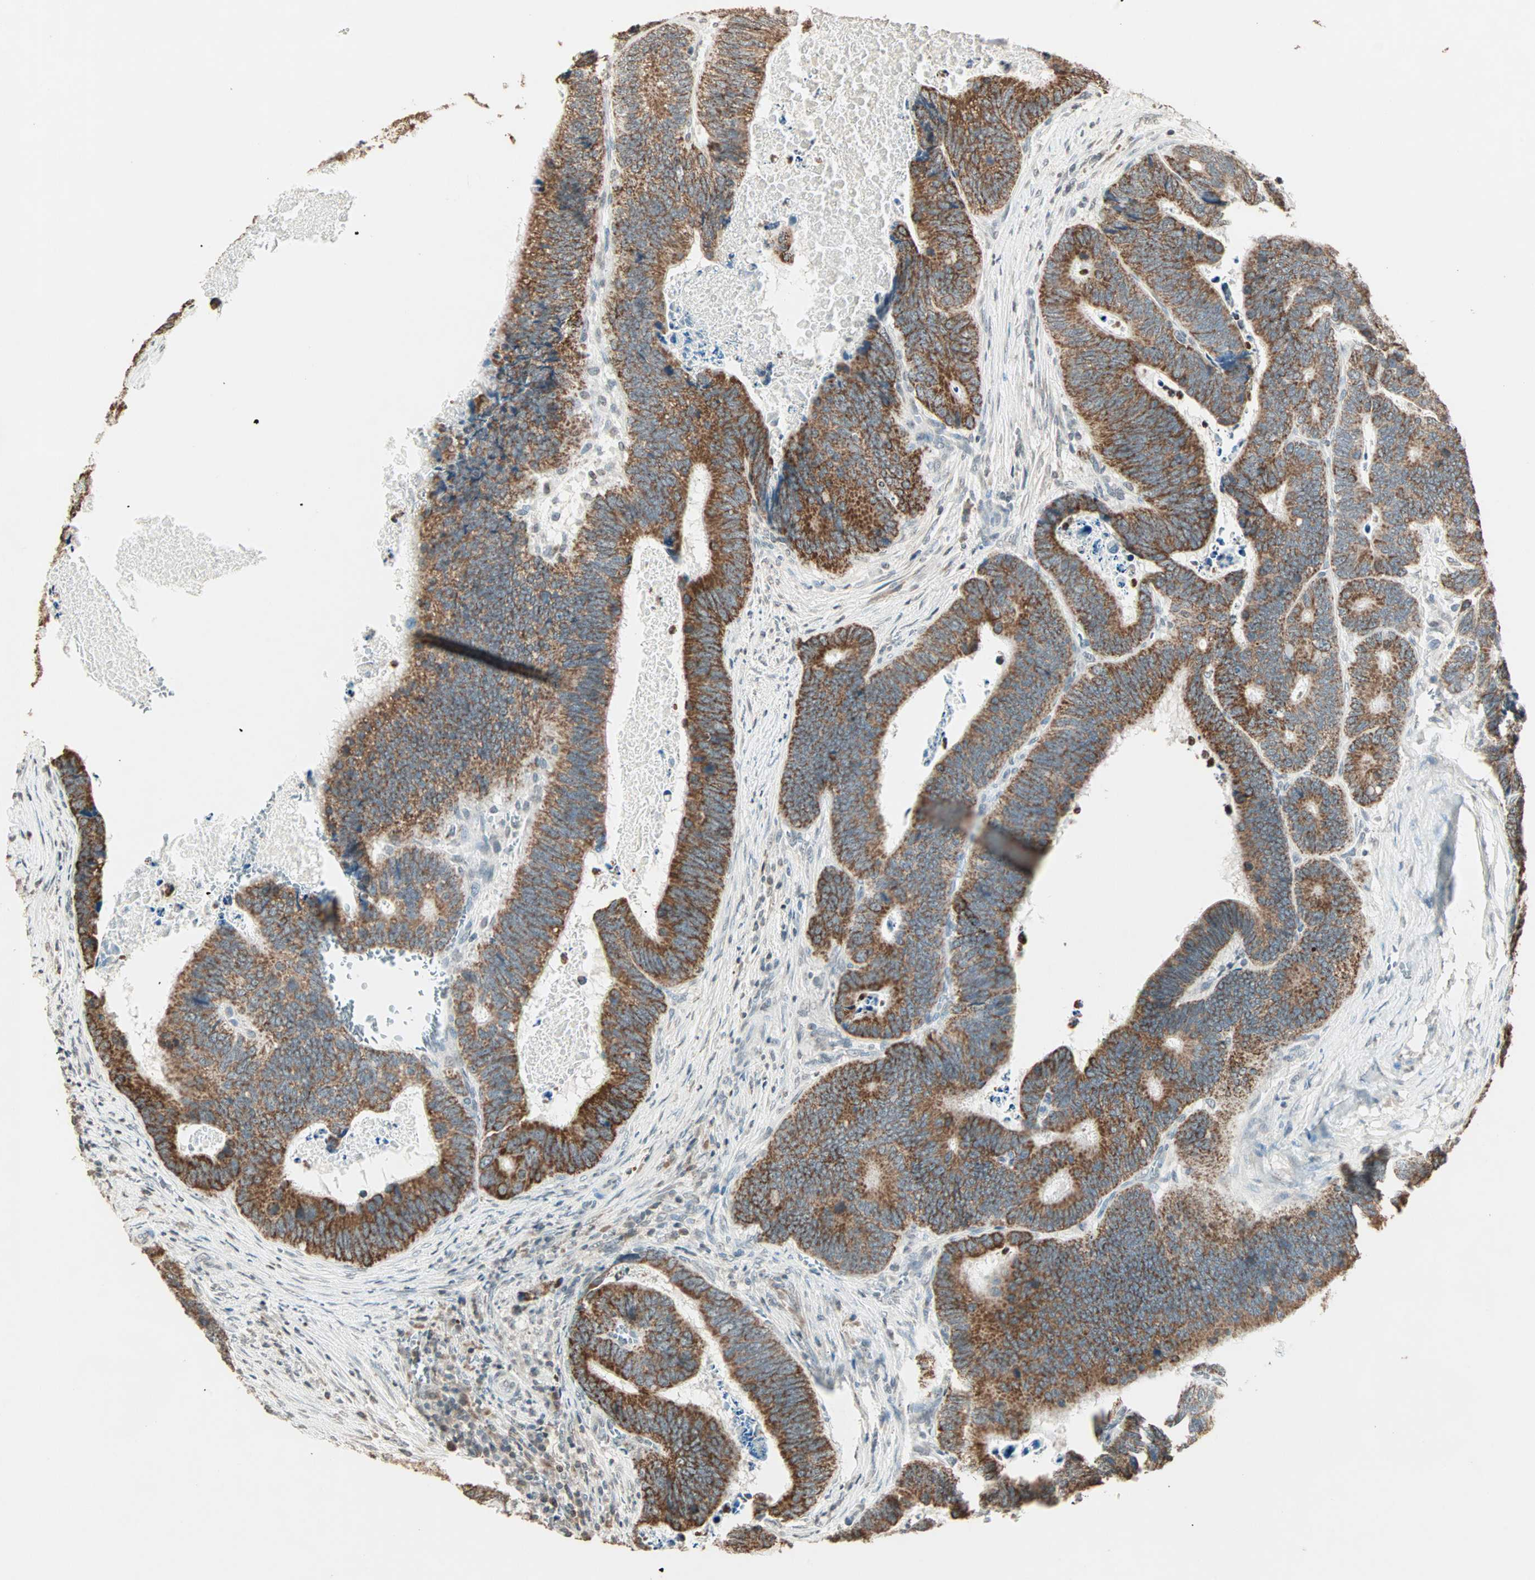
{"staining": {"intensity": "strong", "quantity": ">75%", "location": "cytoplasmic/membranous"}, "tissue": "colorectal cancer", "cell_type": "Tumor cells", "image_type": "cancer", "snomed": [{"axis": "morphology", "description": "Adenocarcinoma, NOS"}, {"axis": "topography", "description": "Colon"}], "caption": "Immunohistochemistry (IHC) (DAB) staining of human adenocarcinoma (colorectal) shows strong cytoplasmic/membranous protein expression in approximately >75% of tumor cells.", "gene": "PRELID1", "patient": {"sex": "male", "age": 72}}